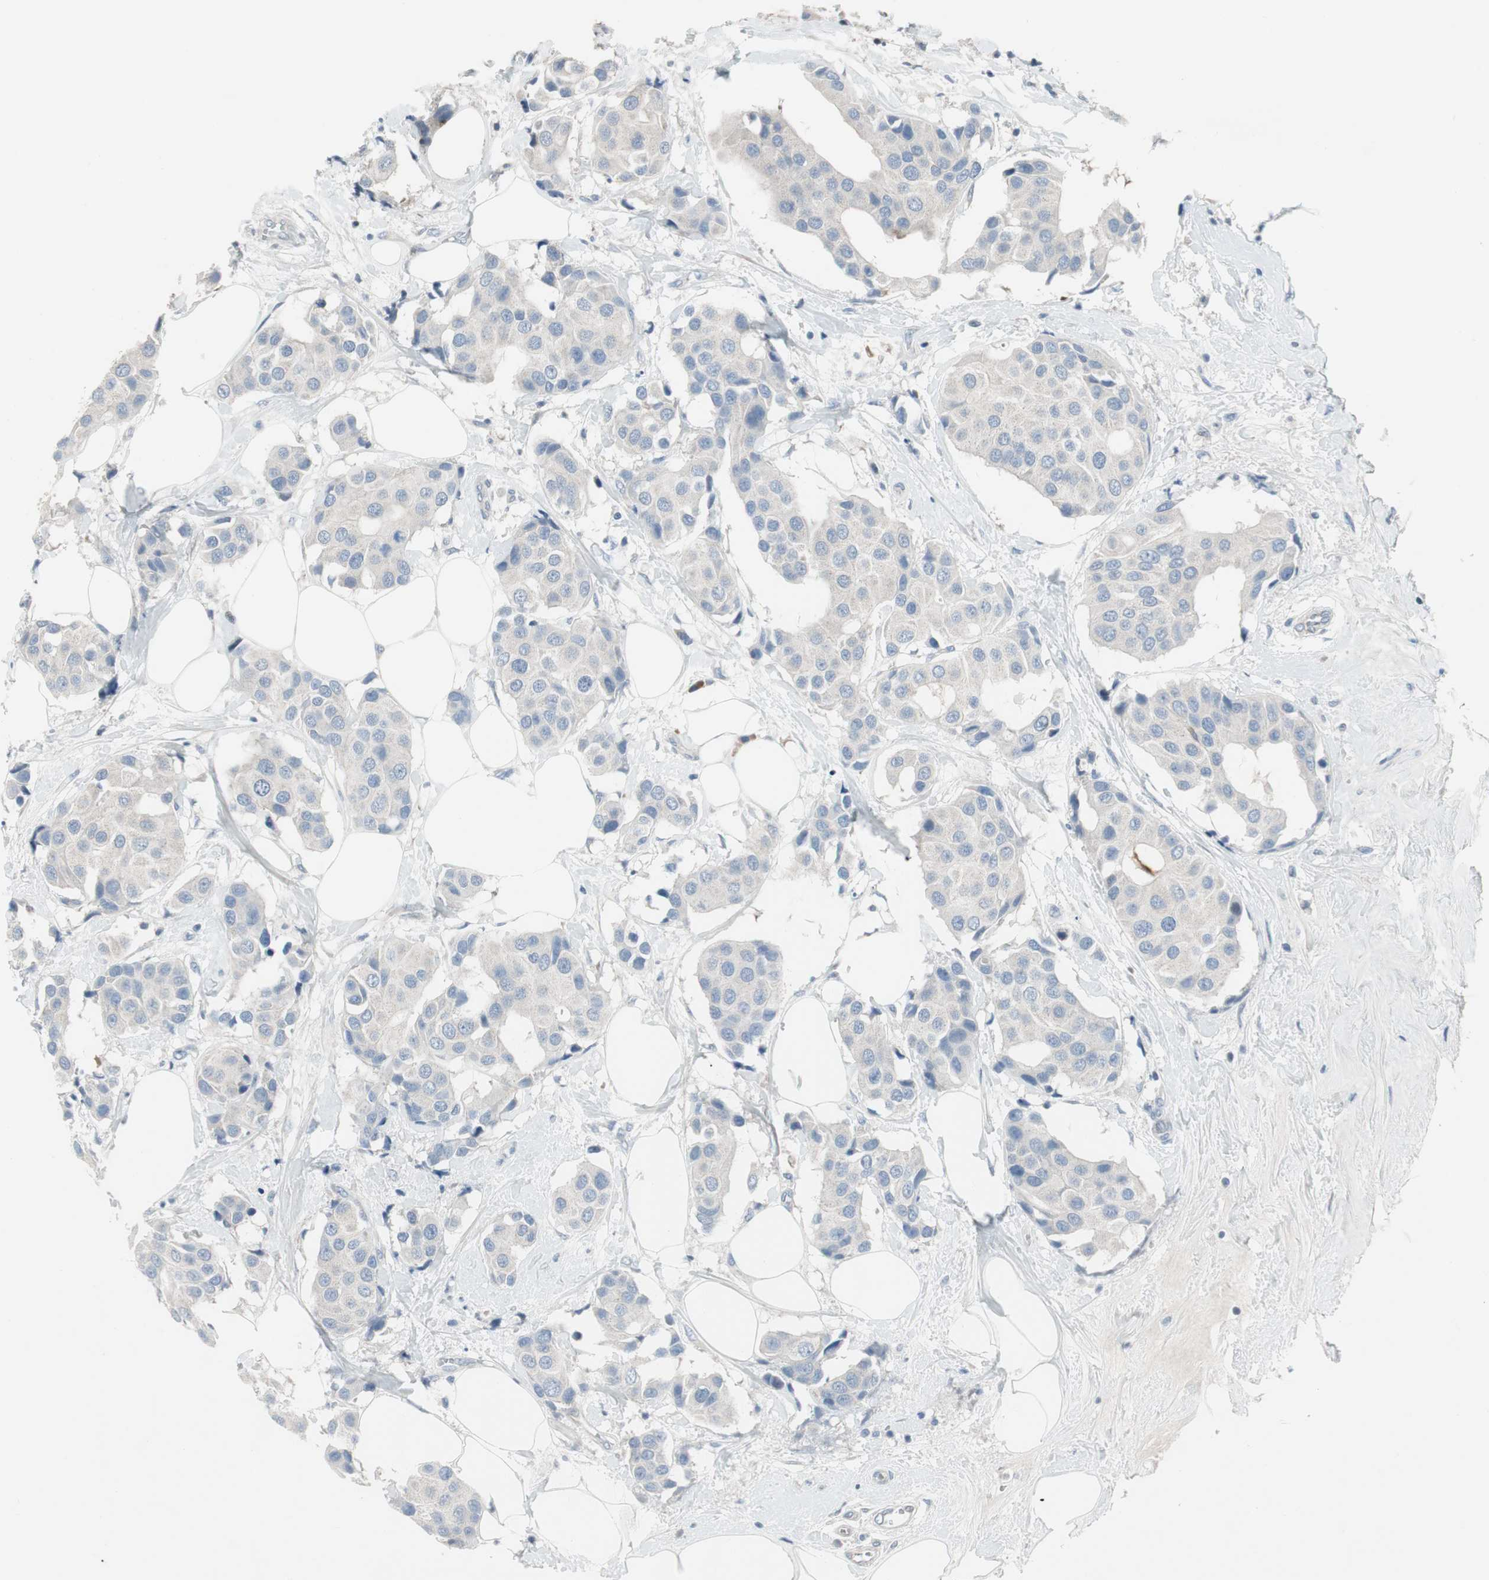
{"staining": {"intensity": "negative", "quantity": "none", "location": "none"}, "tissue": "breast cancer", "cell_type": "Tumor cells", "image_type": "cancer", "snomed": [{"axis": "morphology", "description": "Normal tissue, NOS"}, {"axis": "morphology", "description": "Duct carcinoma"}, {"axis": "topography", "description": "Breast"}], "caption": "This is an IHC image of breast cancer. There is no expression in tumor cells.", "gene": "PIGR", "patient": {"sex": "female", "age": 39}}